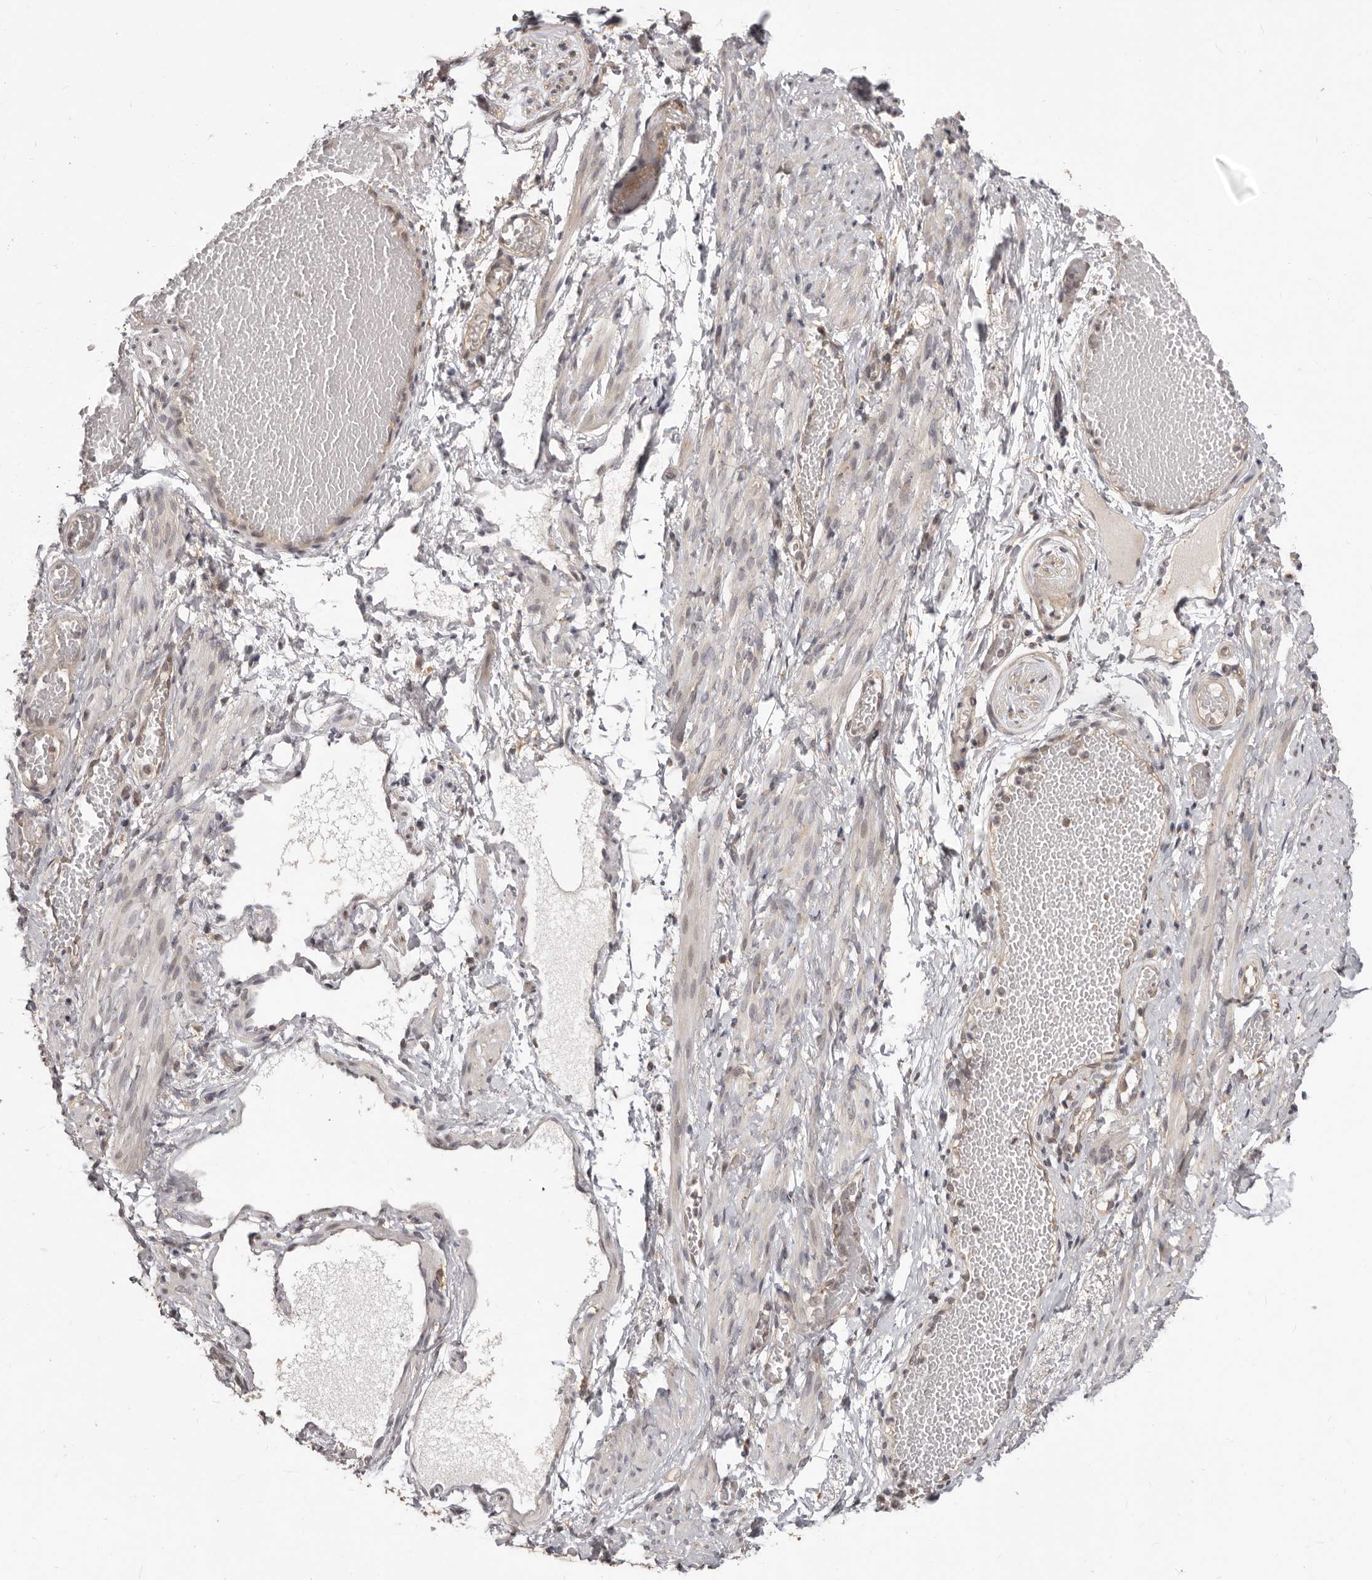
{"staining": {"intensity": "moderate", "quantity": ">75%", "location": "cytoplasmic/membranous"}, "tissue": "adipose tissue", "cell_type": "Adipocytes", "image_type": "normal", "snomed": [{"axis": "morphology", "description": "Normal tissue, NOS"}, {"axis": "topography", "description": "Smooth muscle"}, {"axis": "topography", "description": "Peripheral nerve tissue"}], "caption": "DAB immunohistochemical staining of unremarkable human adipose tissue reveals moderate cytoplasmic/membranous protein expression in about >75% of adipocytes. (DAB IHC with brightfield microscopy, high magnification).", "gene": "MTO1", "patient": {"sex": "female", "age": 39}}